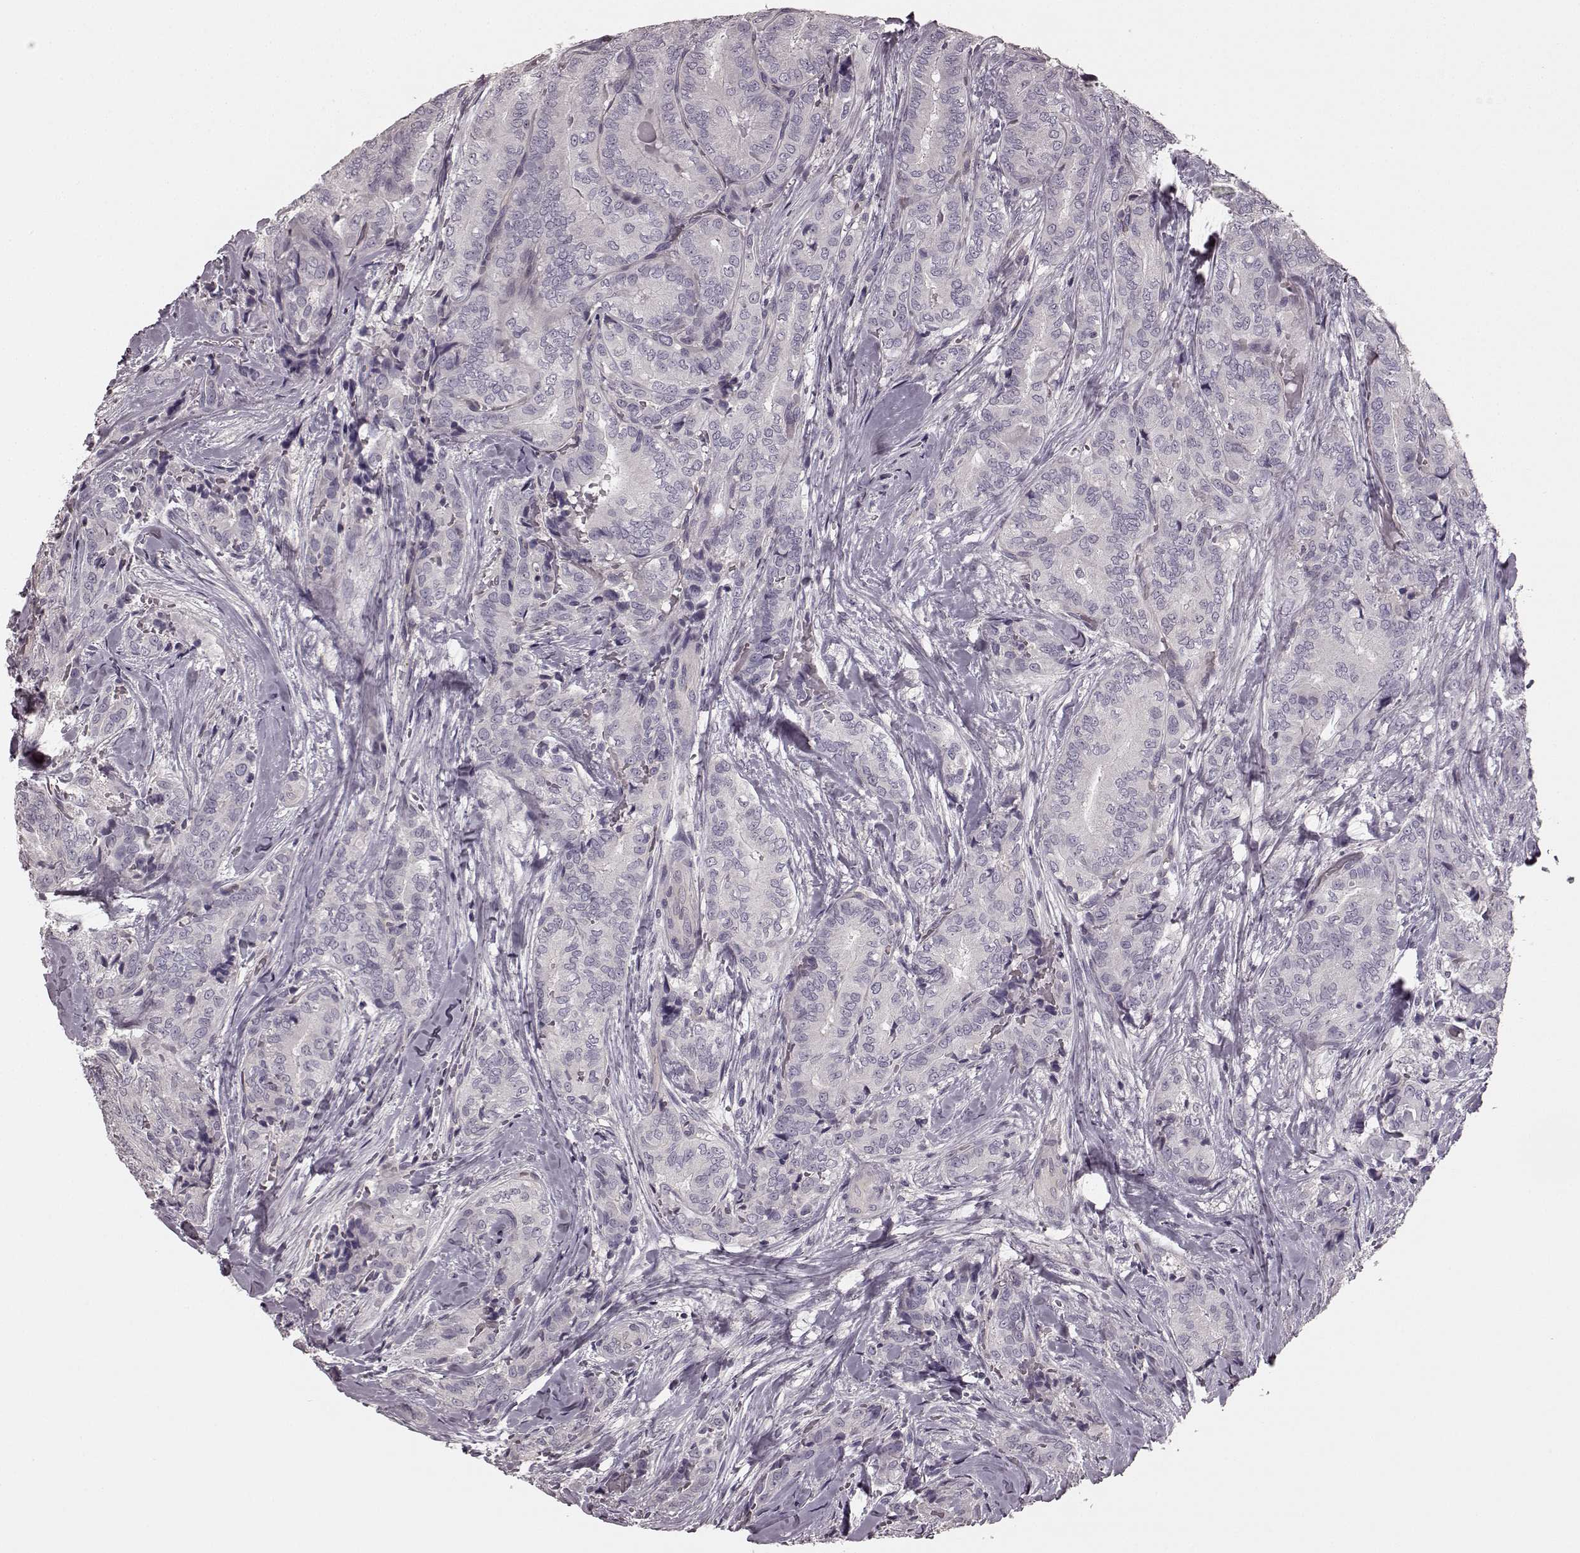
{"staining": {"intensity": "negative", "quantity": "none", "location": "none"}, "tissue": "thyroid cancer", "cell_type": "Tumor cells", "image_type": "cancer", "snomed": [{"axis": "morphology", "description": "Papillary adenocarcinoma, NOS"}, {"axis": "topography", "description": "Thyroid gland"}], "caption": "Protein analysis of thyroid cancer reveals no significant staining in tumor cells.", "gene": "PRKCE", "patient": {"sex": "male", "age": 61}}